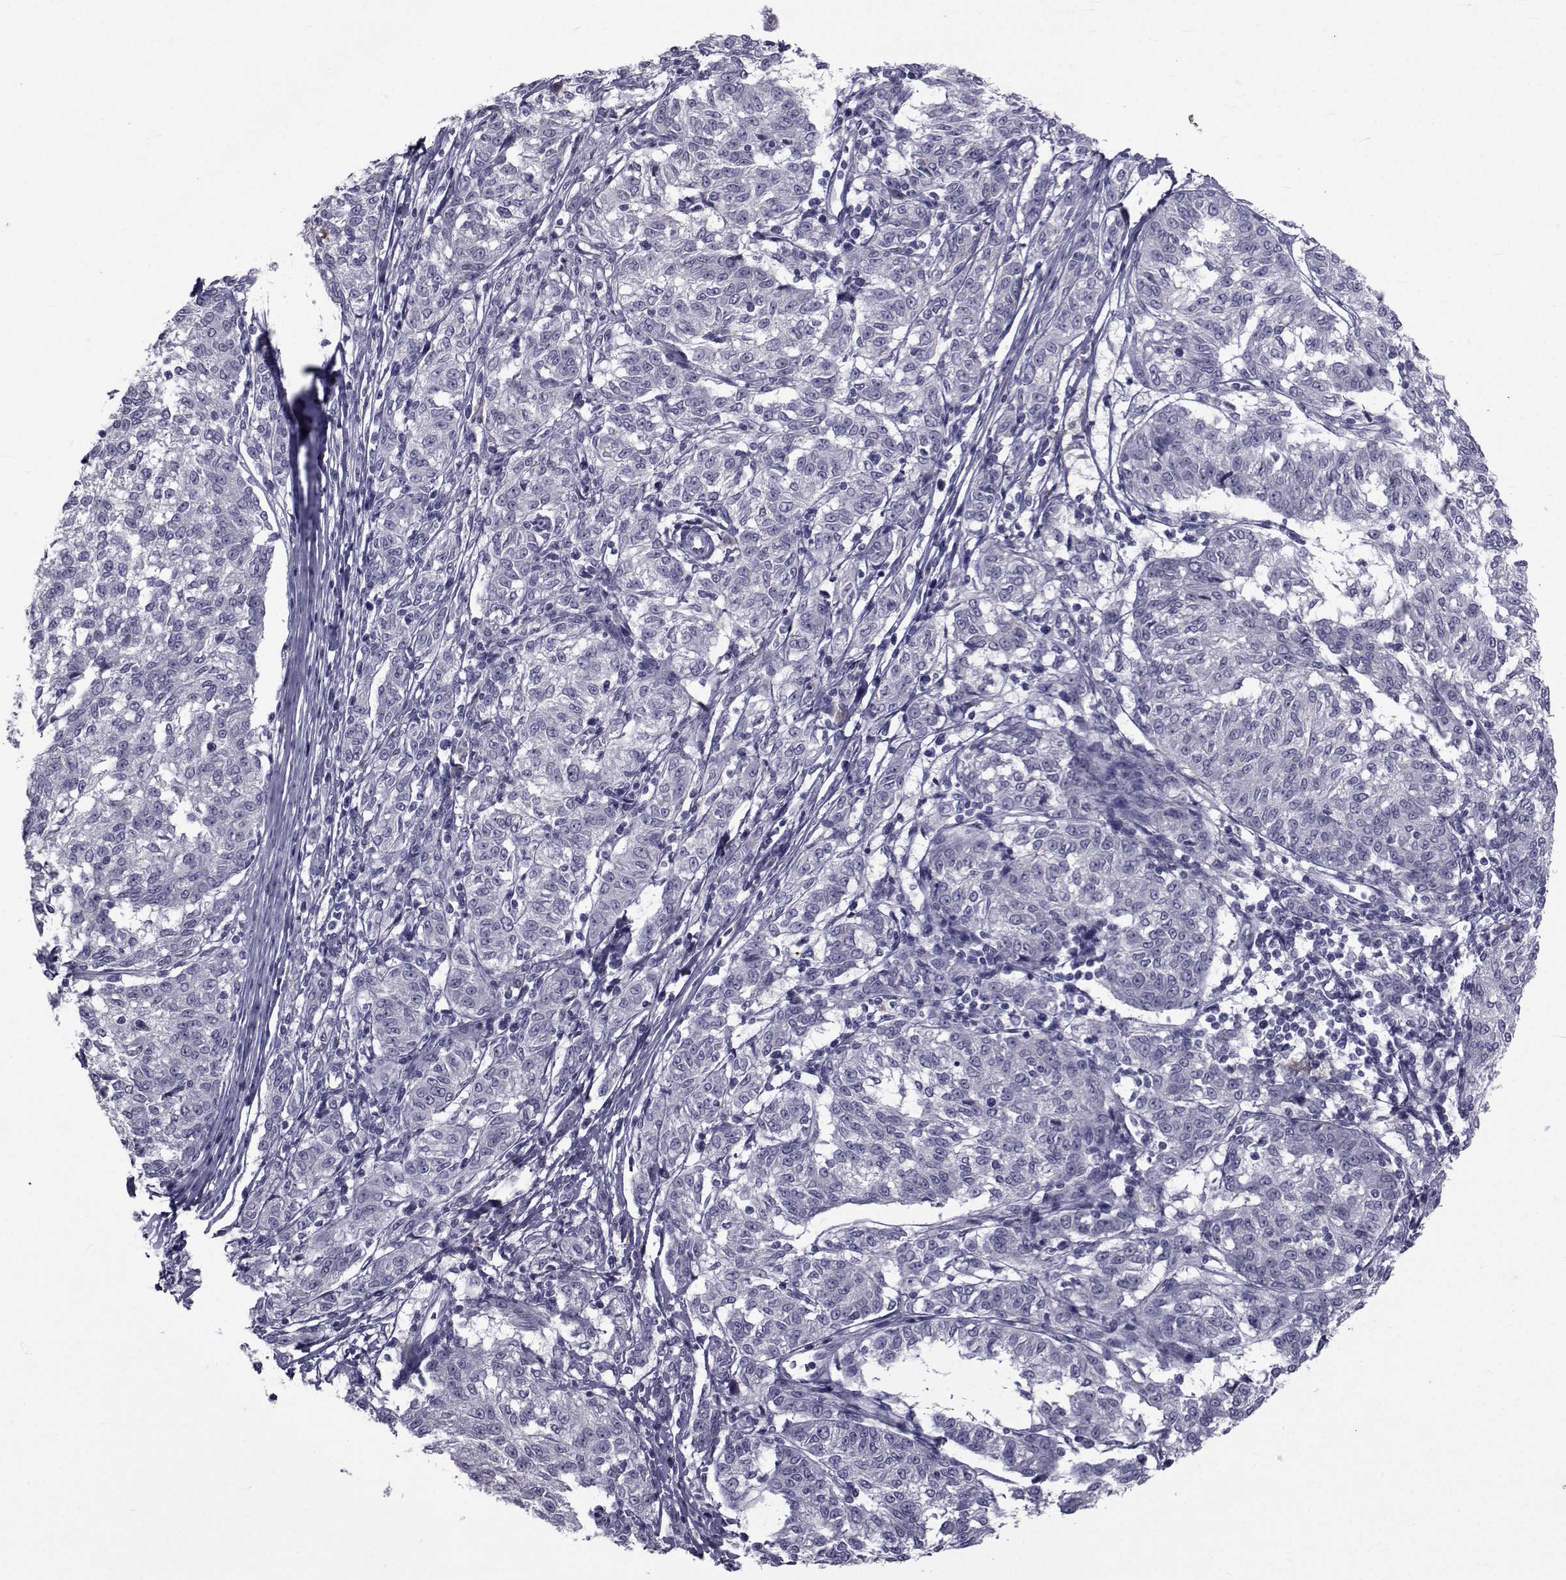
{"staining": {"intensity": "negative", "quantity": "none", "location": "none"}, "tissue": "melanoma", "cell_type": "Tumor cells", "image_type": "cancer", "snomed": [{"axis": "morphology", "description": "Malignant melanoma, NOS"}, {"axis": "topography", "description": "Skin"}], "caption": "IHC image of melanoma stained for a protein (brown), which exhibits no staining in tumor cells.", "gene": "PAX2", "patient": {"sex": "female", "age": 72}}